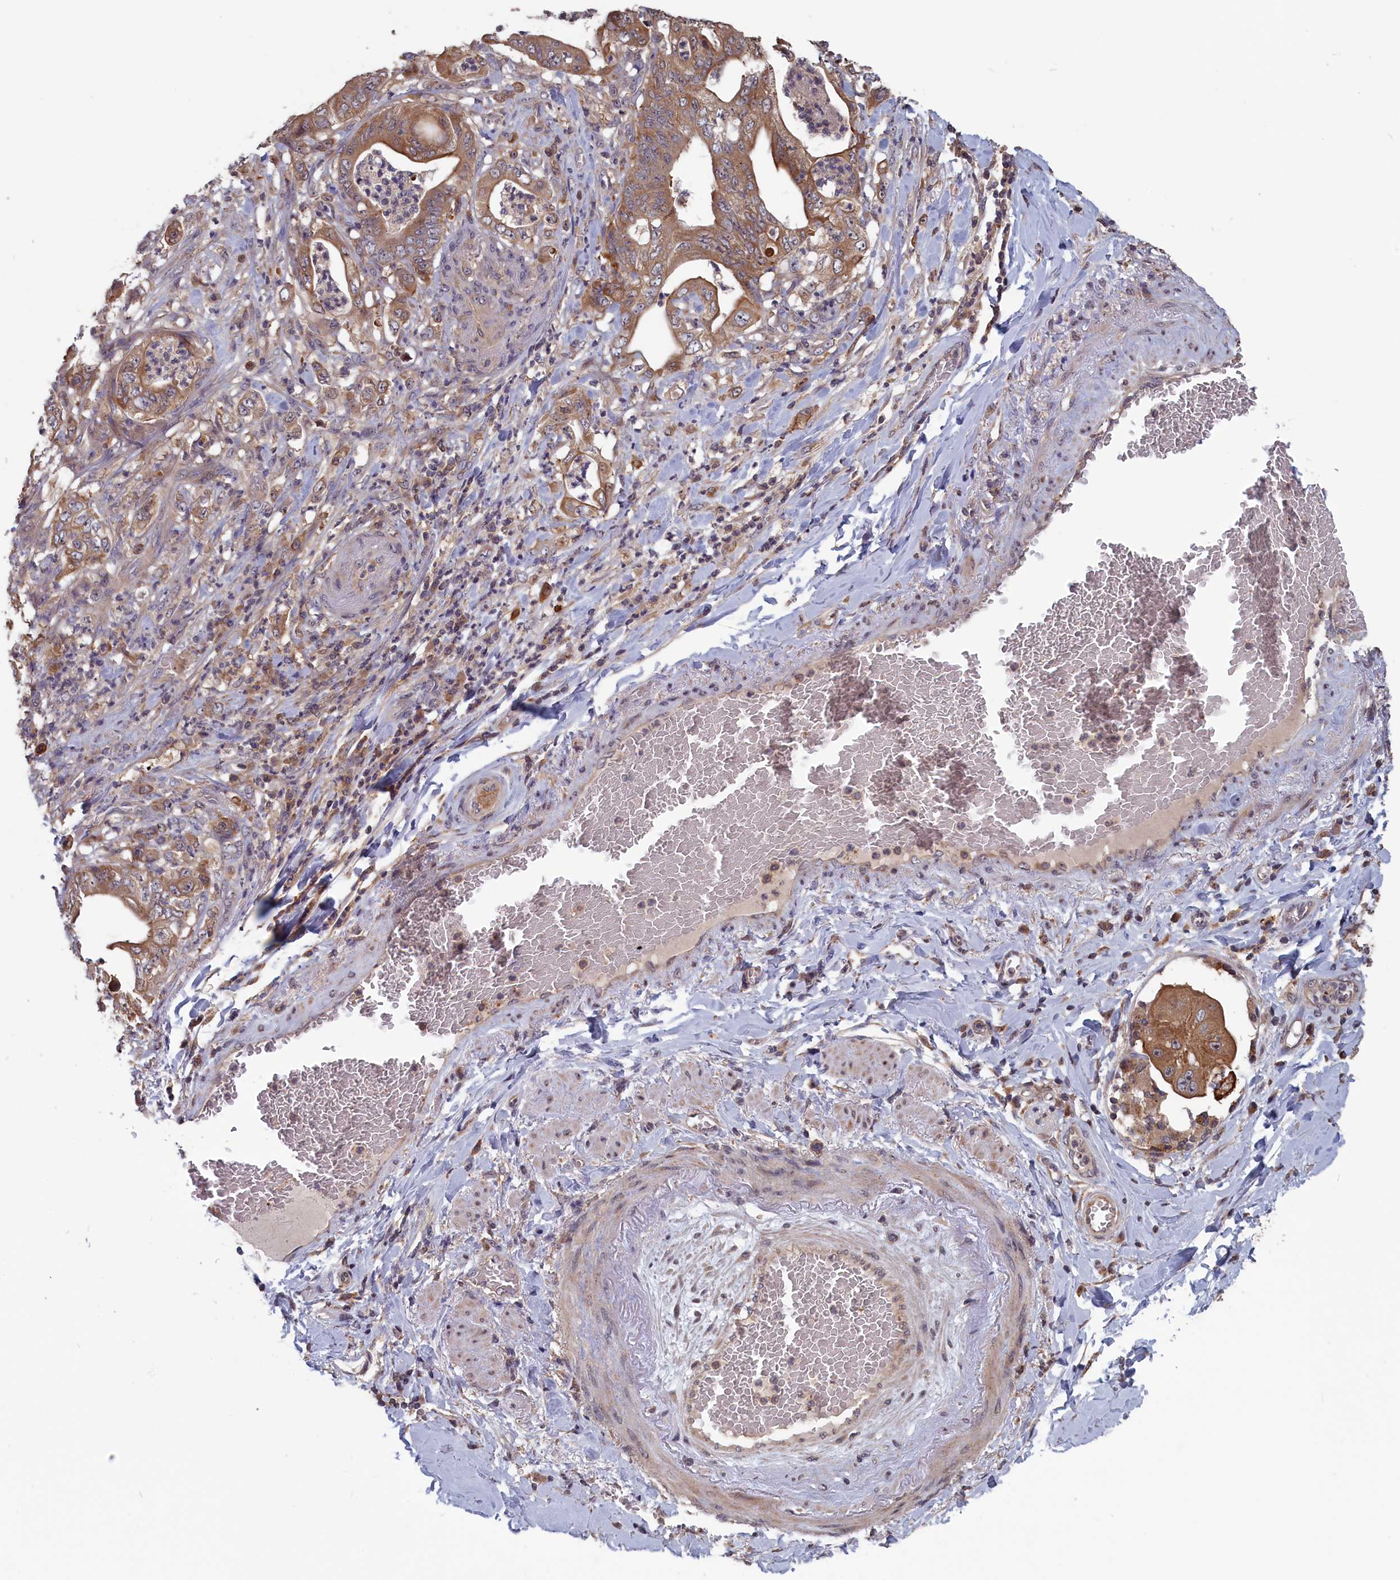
{"staining": {"intensity": "moderate", "quantity": ">75%", "location": "cytoplasmic/membranous"}, "tissue": "stomach cancer", "cell_type": "Tumor cells", "image_type": "cancer", "snomed": [{"axis": "morphology", "description": "Adenocarcinoma, NOS"}, {"axis": "topography", "description": "Stomach"}], "caption": "A high-resolution micrograph shows immunohistochemistry (IHC) staining of stomach cancer, which reveals moderate cytoplasmic/membranous positivity in approximately >75% of tumor cells. Ihc stains the protein in brown and the nuclei are stained blue.", "gene": "CACTIN", "patient": {"sex": "female", "age": 73}}